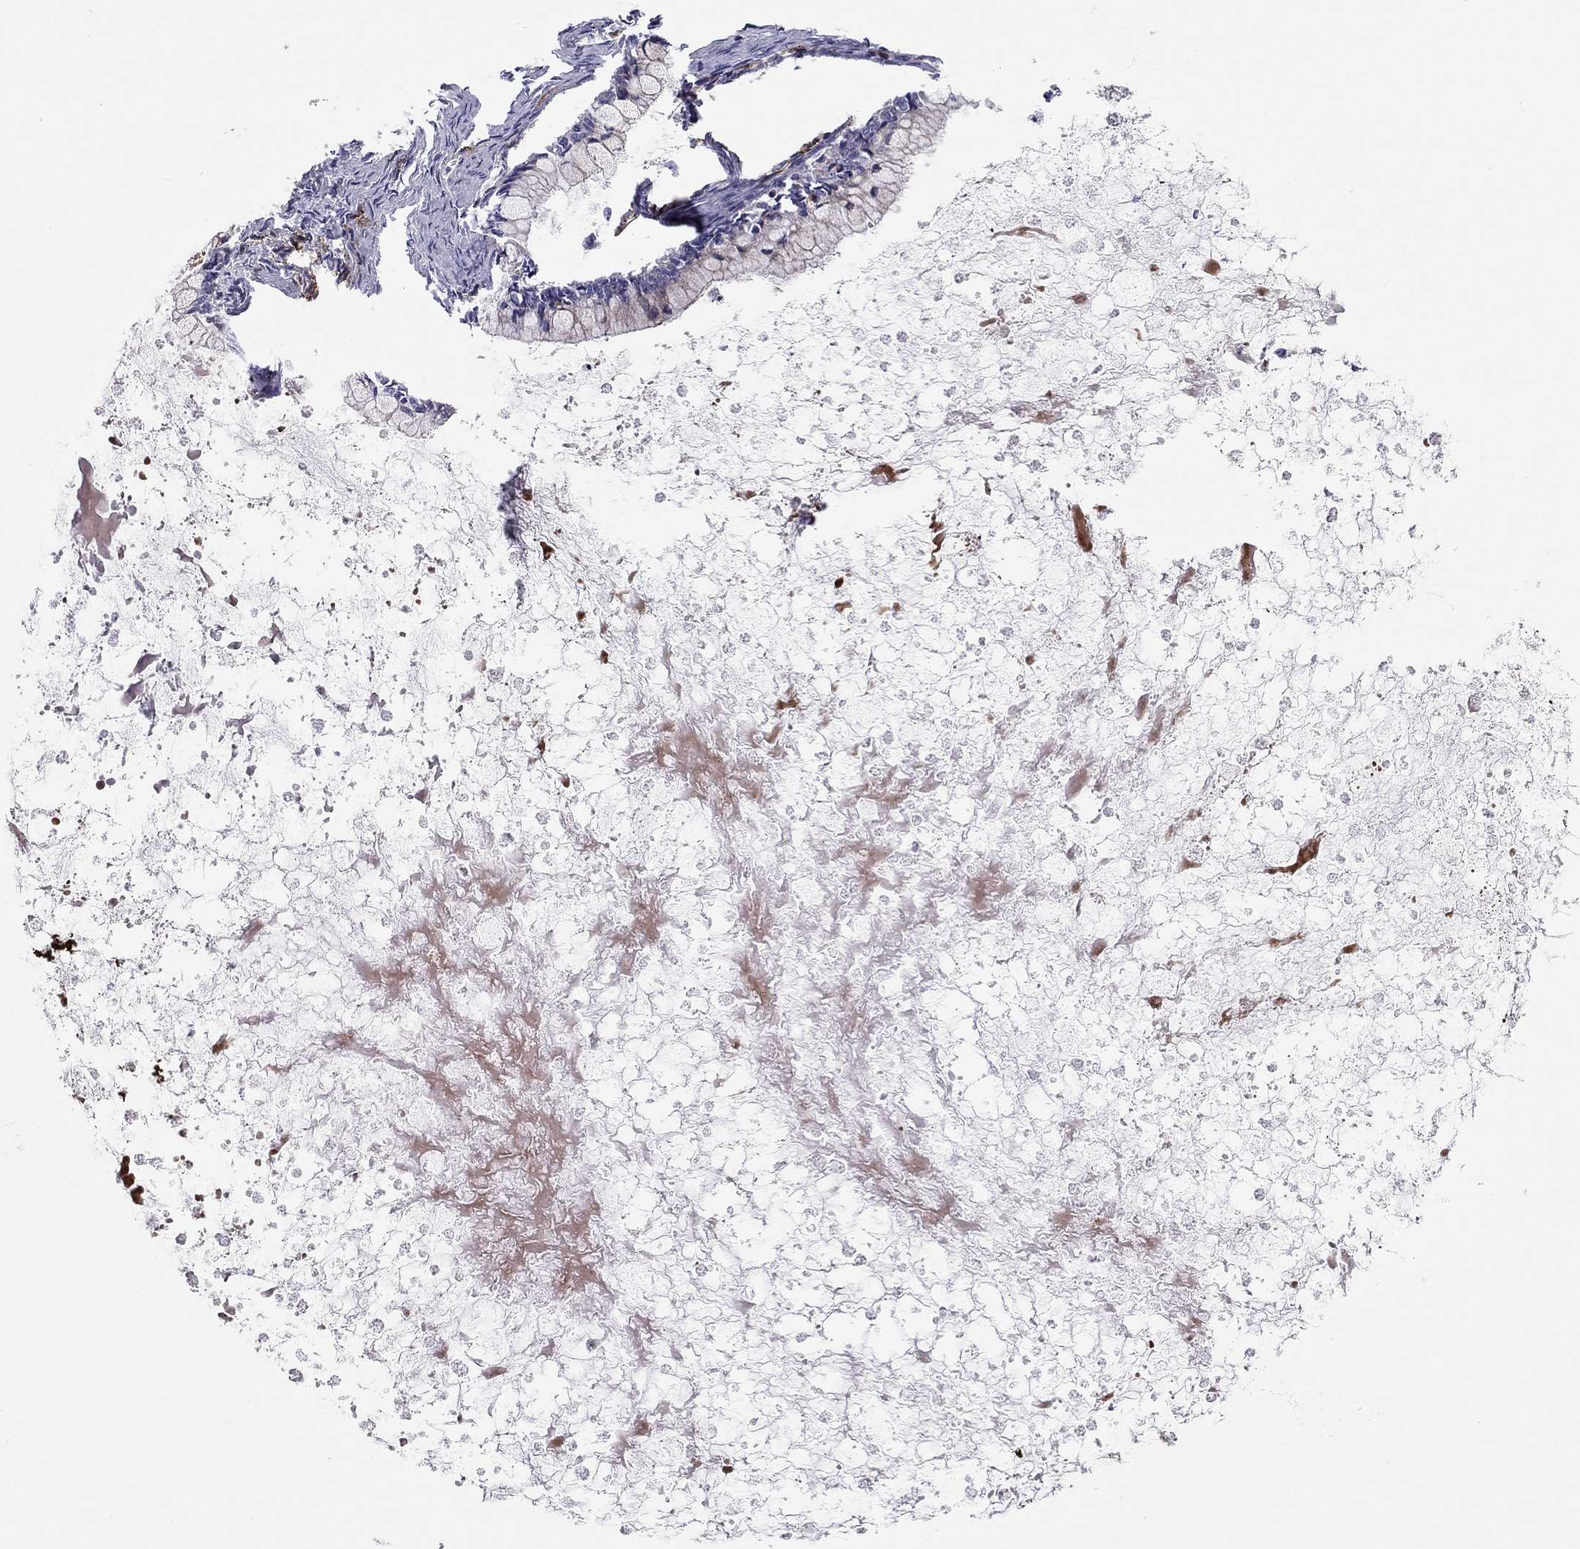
{"staining": {"intensity": "negative", "quantity": "none", "location": "none"}, "tissue": "ovarian cancer", "cell_type": "Tumor cells", "image_type": "cancer", "snomed": [{"axis": "morphology", "description": "Cystadenocarcinoma, mucinous, NOS"}, {"axis": "topography", "description": "Ovary"}], "caption": "Ovarian cancer (mucinous cystadenocarcinoma) was stained to show a protein in brown. There is no significant positivity in tumor cells.", "gene": "SCARB1", "patient": {"sex": "female", "age": 67}}